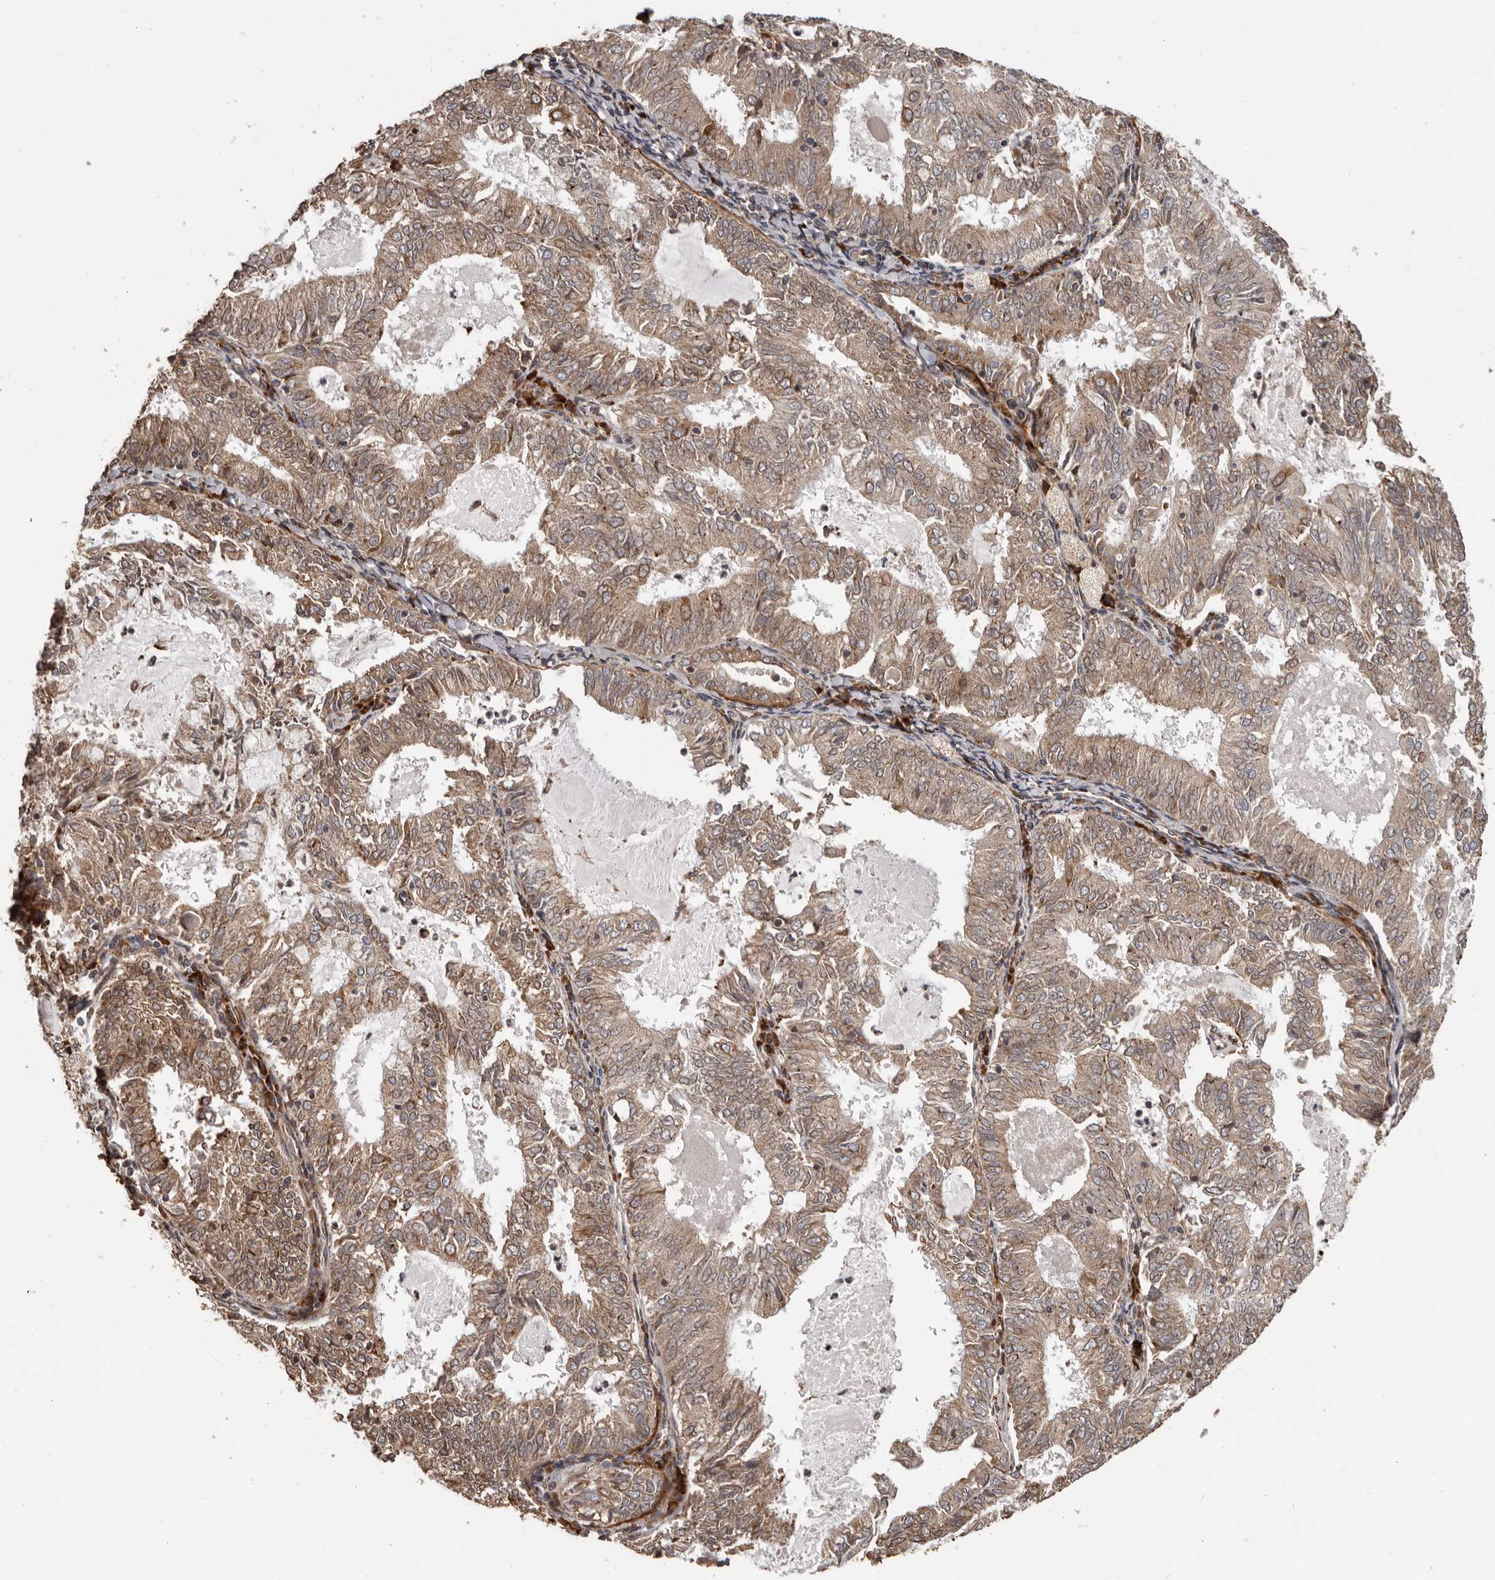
{"staining": {"intensity": "moderate", "quantity": ">75%", "location": "cytoplasmic/membranous"}, "tissue": "endometrial cancer", "cell_type": "Tumor cells", "image_type": "cancer", "snomed": [{"axis": "morphology", "description": "Adenocarcinoma, NOS"}, {"axis": "topography", "description": "Endometrium"}], "caption": "Immunohistochemical staining of adenocarcinoma (endometrial) demonstrates moderate cytoplasmic/membranous protein expression in about >75% of tumor cells. Using DAB (3,3'-diaminobenzidine) (brown) and hematoxylin (blue) stains, captured at high magnification using brightfield microscopy.", "gene": "NUP43", "patient": {"sex": "female", "age": 57}}